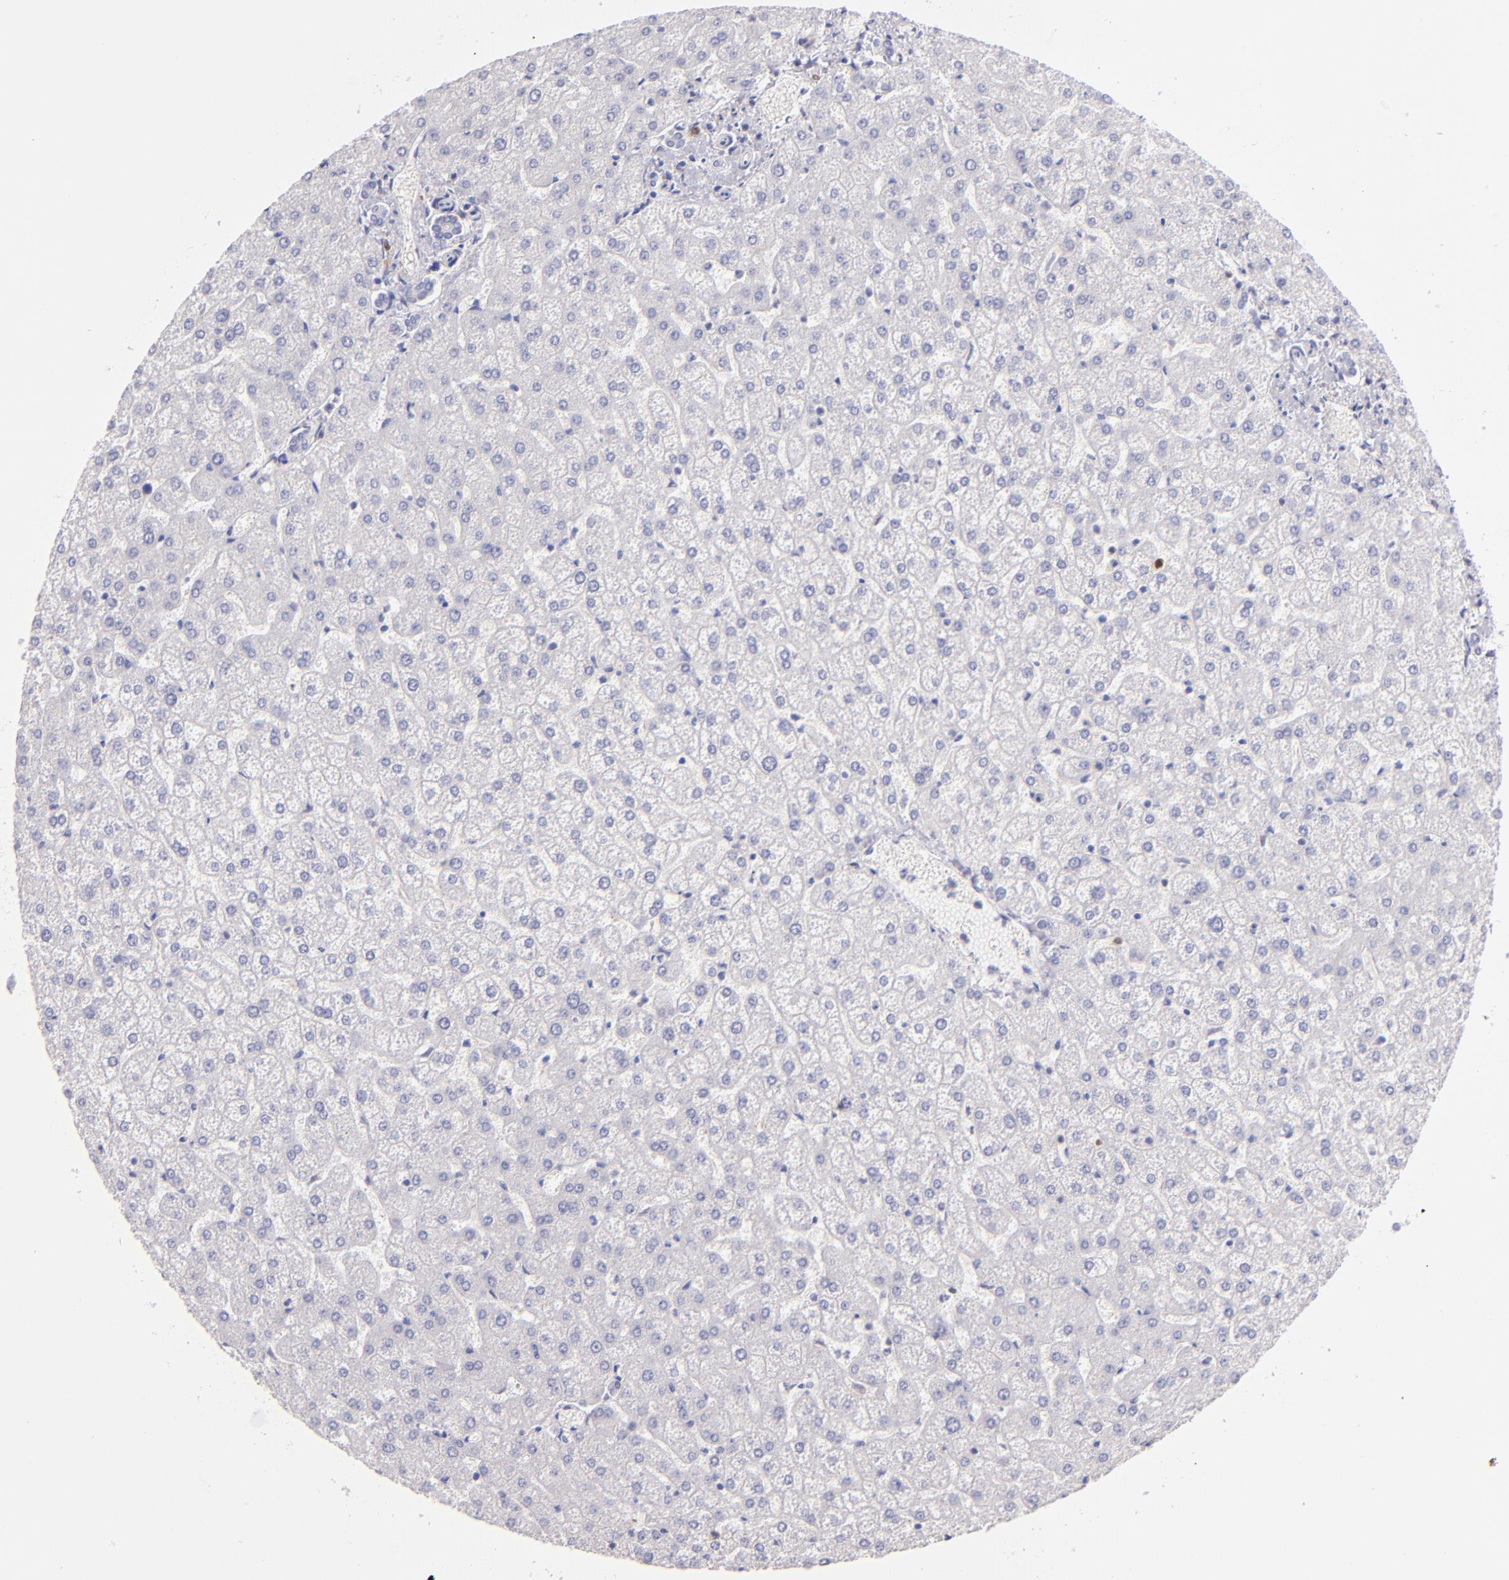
{"staining": {"intensity": "negative", "quantity": "none", "location": "none"}, "tissue": "liver", "cell_type": "Cholangiocytes", "image_type": "normal", "snomed": [{"axis": "morphology", "description": "Normal tissue, NOS"}, {"axis": "topography", "description": "Liver"}], "caption": "This image is of normal liver stained with immunohistochemistry to label a protein in brown with the nuclei are counter-stained blue. There is no expression in cholangiocytes.", "gene": "IRF8", "patient": {"sex": "female", "age": 32}}